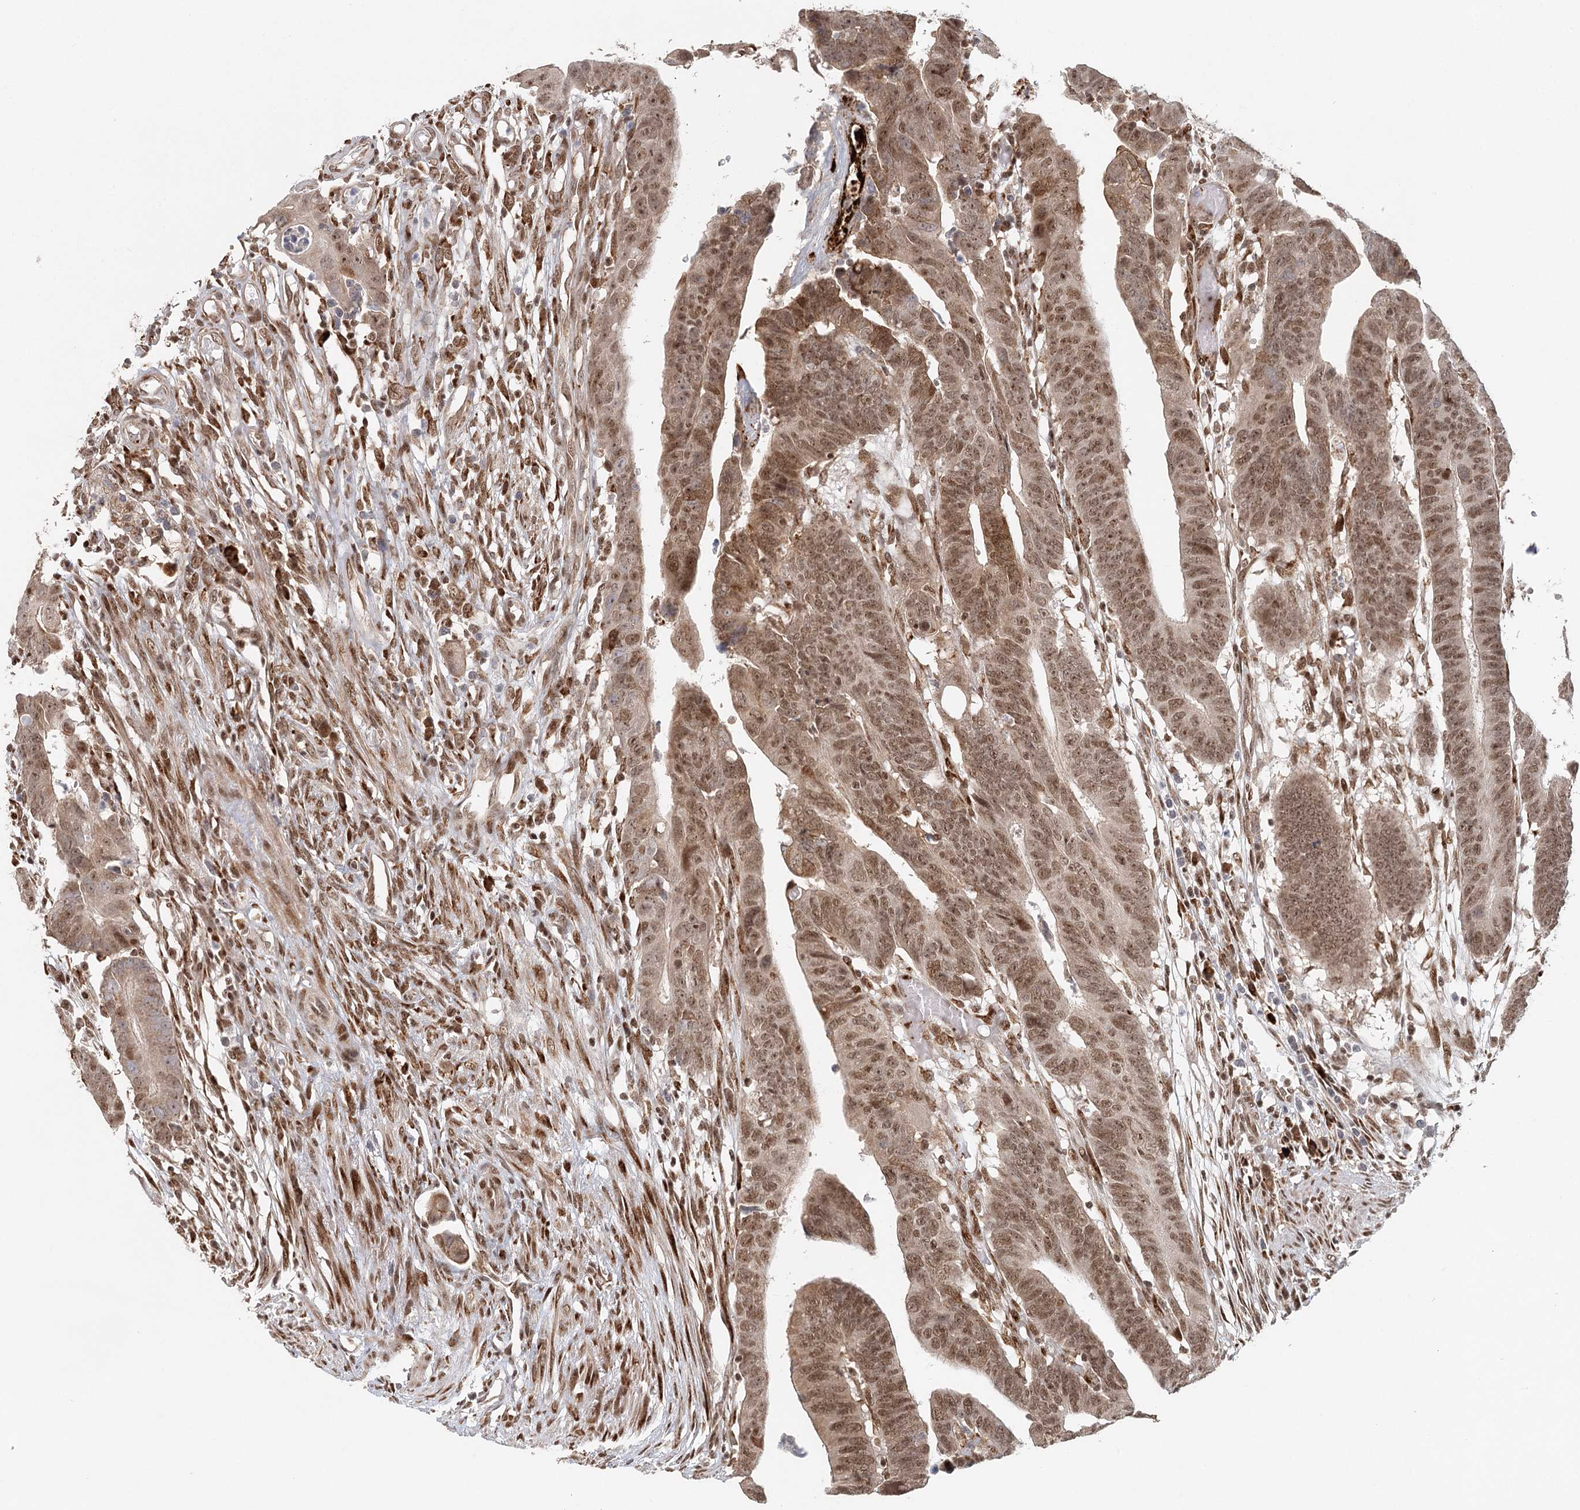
{"staining": {"intensity": "moderate", "quantity": ">75%", "location": "nuclear"}, "tissue": "colorectal cancer", "cell_type": "Tumor cells", "image_type": "cancer", "snomed": [{"axis": "morphology", "description": "Adenocarcinoma, NOS"}, {"axis": "topography", "description": "Rectum"}], "caption": "Immunohistochemical staining of adenocarcinoma (colorectal) exhibits medium levels of moderate nuclear positivity in approximately >75% of tumor cells.", "gene": "BNIP5", "patient": {"sex": "female", "age": 65}}